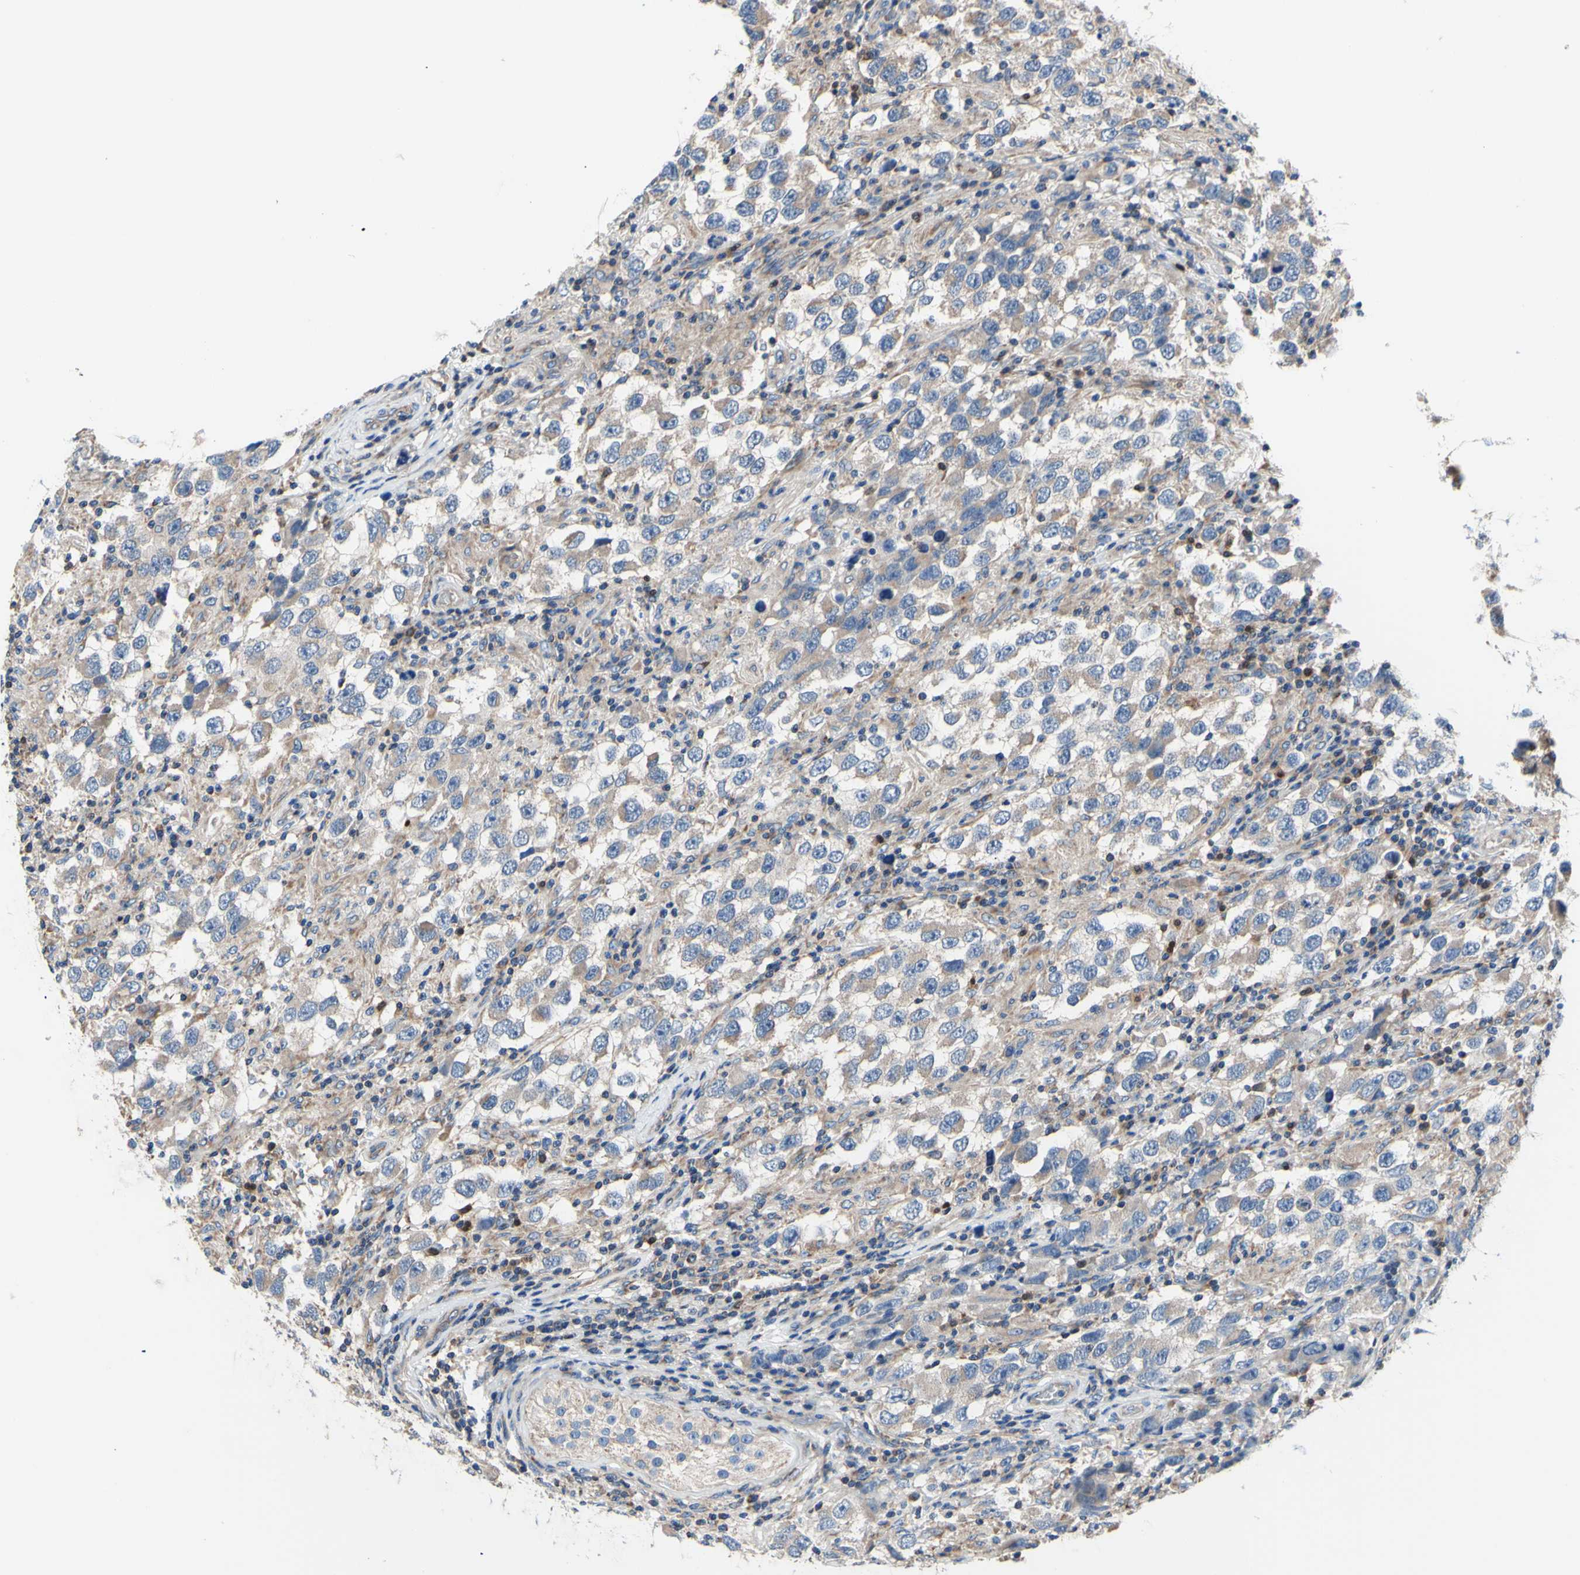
{"staining": {"intensity": "weak", "quantity": ">75%", "location": "cytoplasmic/membranous"}, "tissue": "testis cancer", "cell_type": "Tumor cells", "image_type": "cancer", "snomed": [{"axis": "morphology", "description": "Carcinoma, Embryonal, NOS"}, {"axis": "topography", "description": "Testis"}], "caption": "Human testis embryonal carcinoma stained for a protein (brown) displays weak cytoplasmic/membranous positive expression in approximately >75% of tumor cells.", "gene": "FMR1", "patient": {"sex": "male", "age": 21}}